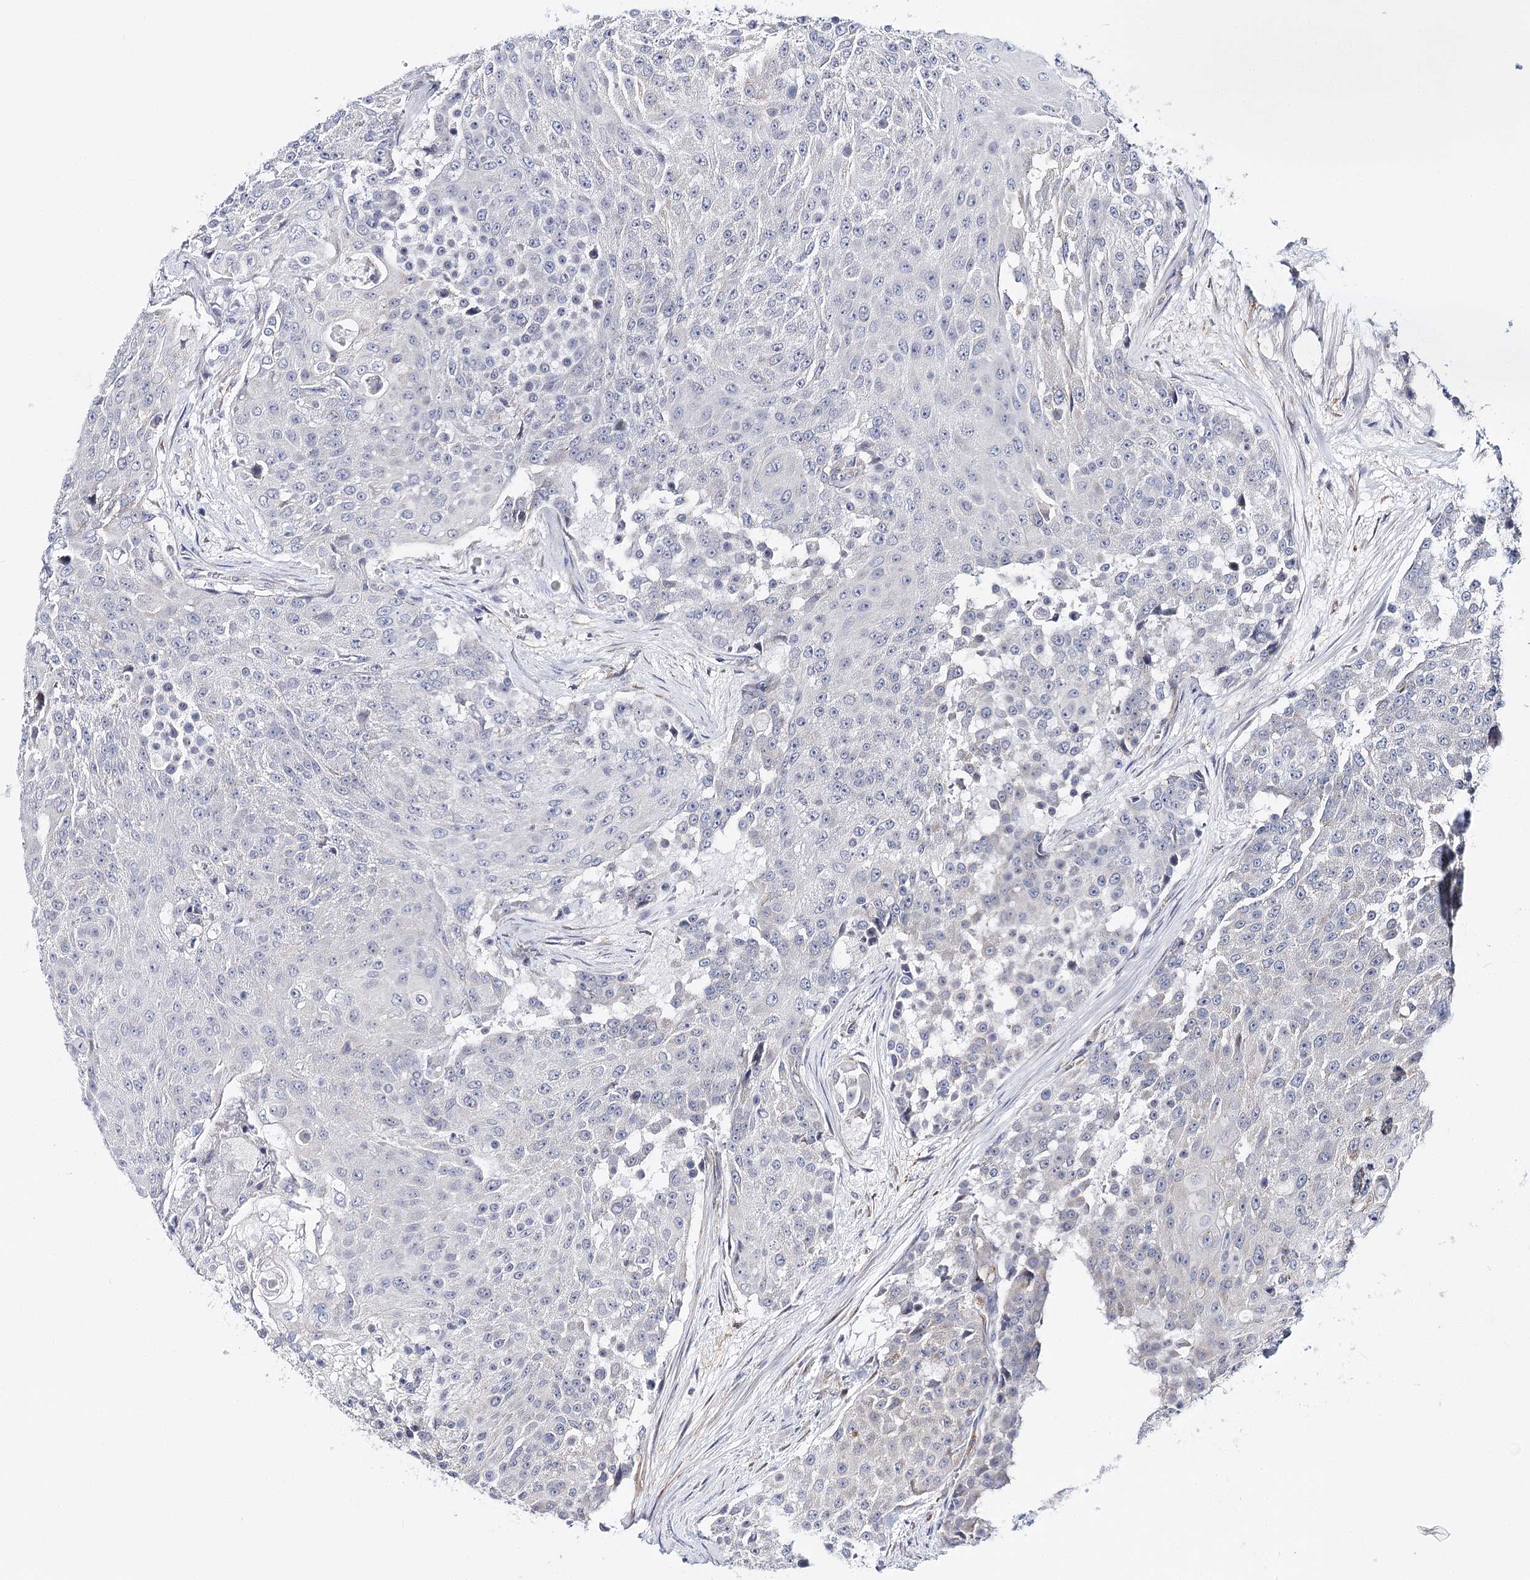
{"staining": {"intensity": "negative", "quantity": "none", "location": "none"}, "tissue": "urothelial cancer", "cell_type": "Tumor cells", "image_type": "cancer", "snomed": [{"axis": "morphology", "description": "Urothelial carcinoma, High grade"}, {"axis": "topography", "description": "Urinary bladder"}], "caption": "Immunohistochemistry of human urothelial cancer demonstrates no positivity in tumor cells. (DAB (3,3'-diaminobenzidine) immunohistochemistry with hematoxylin counter stain).", "gene": "TEX12", "patient": {"sex": "female", "age": 63}}